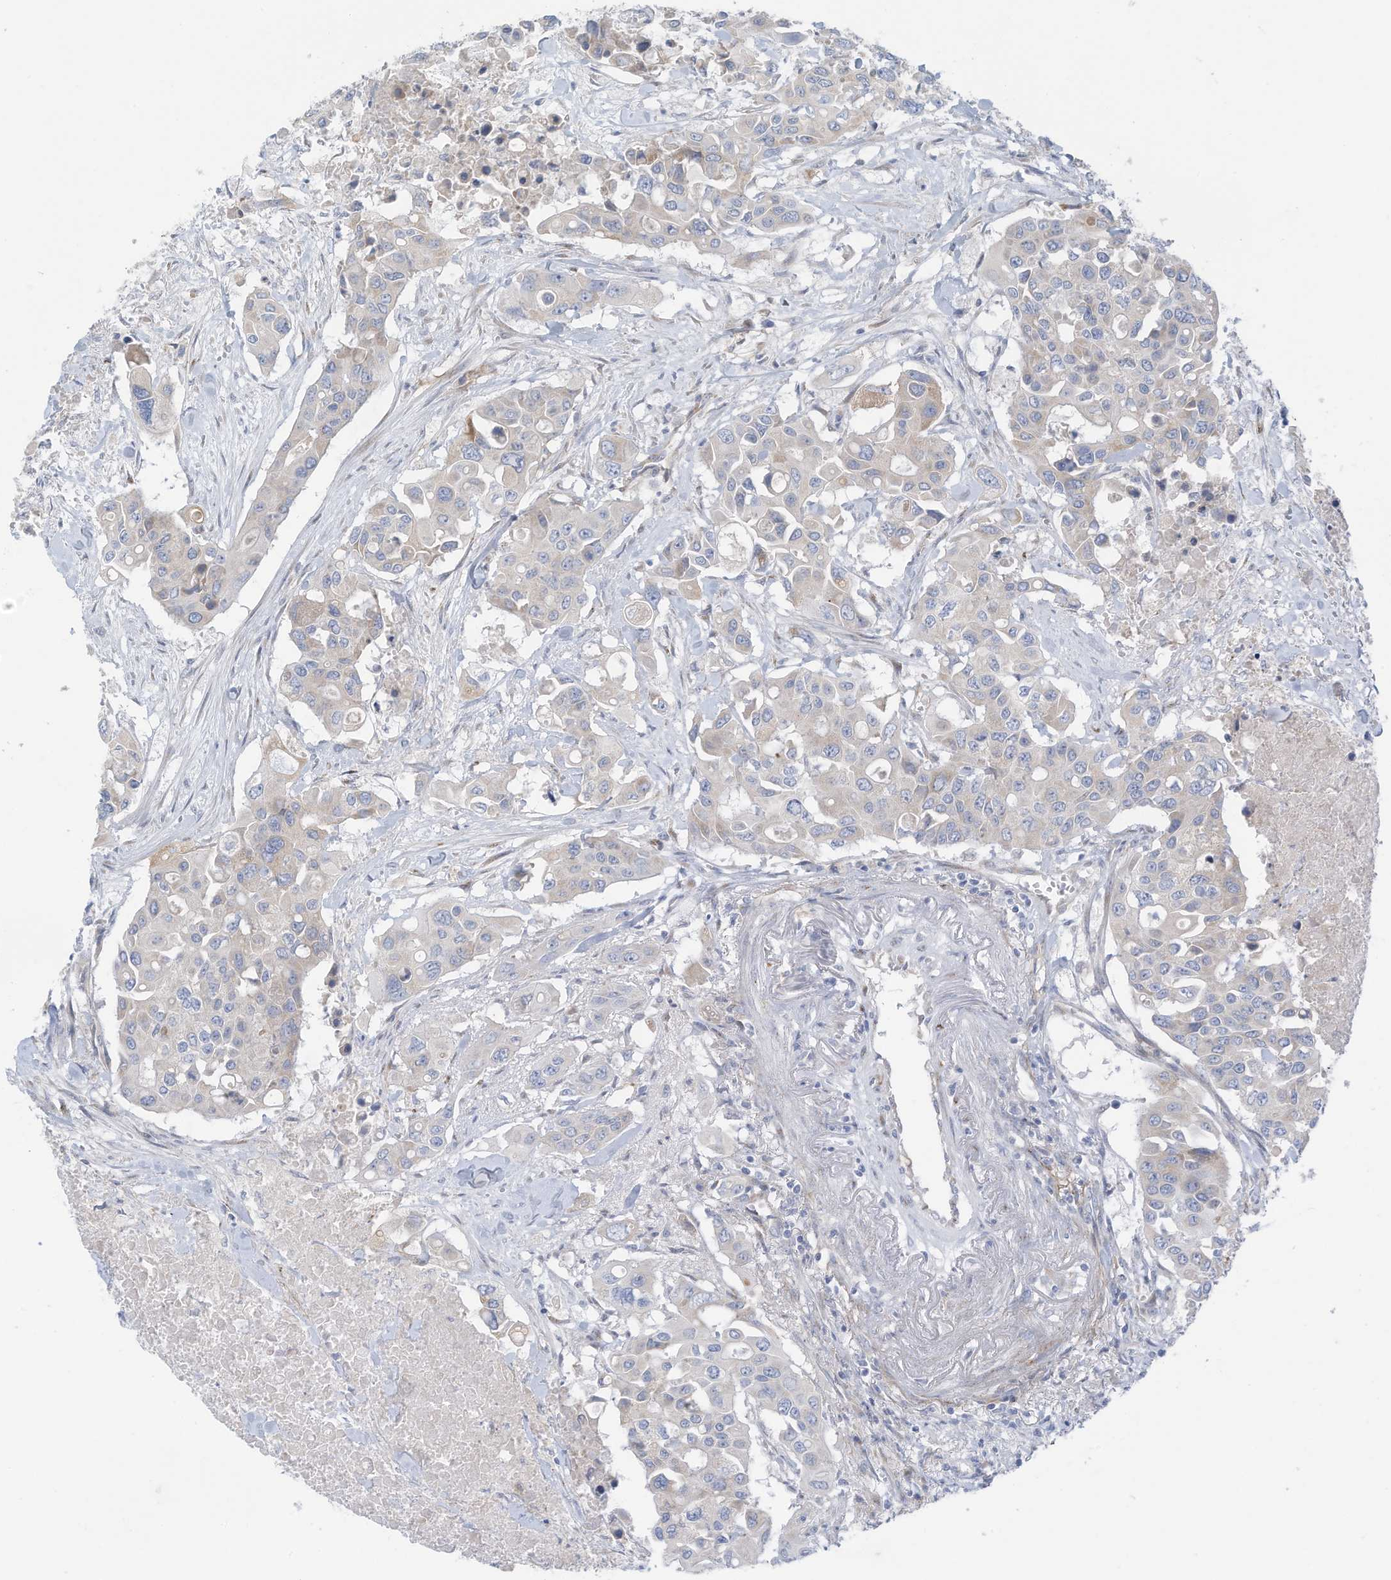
{"staining": {"intensity": "negative", "quantity": "none", "location": "none"}, "tissue": "colorectal cancer", "cell_type": "Tumor cells", "image_type": "cancer", "snomed": [{"axis": "morphology", "description": "Adenocarcinoma, NOS"}, {"axis": "topography", "description": "Colon"}], "caption": "Immunohistochemistry (IHC) image of colorectal cancer stained for a protein (brown), which shows no staining in tumor cells.", "gene": "TRMT2B", "patient": {"sex": "male", "age": 77}}